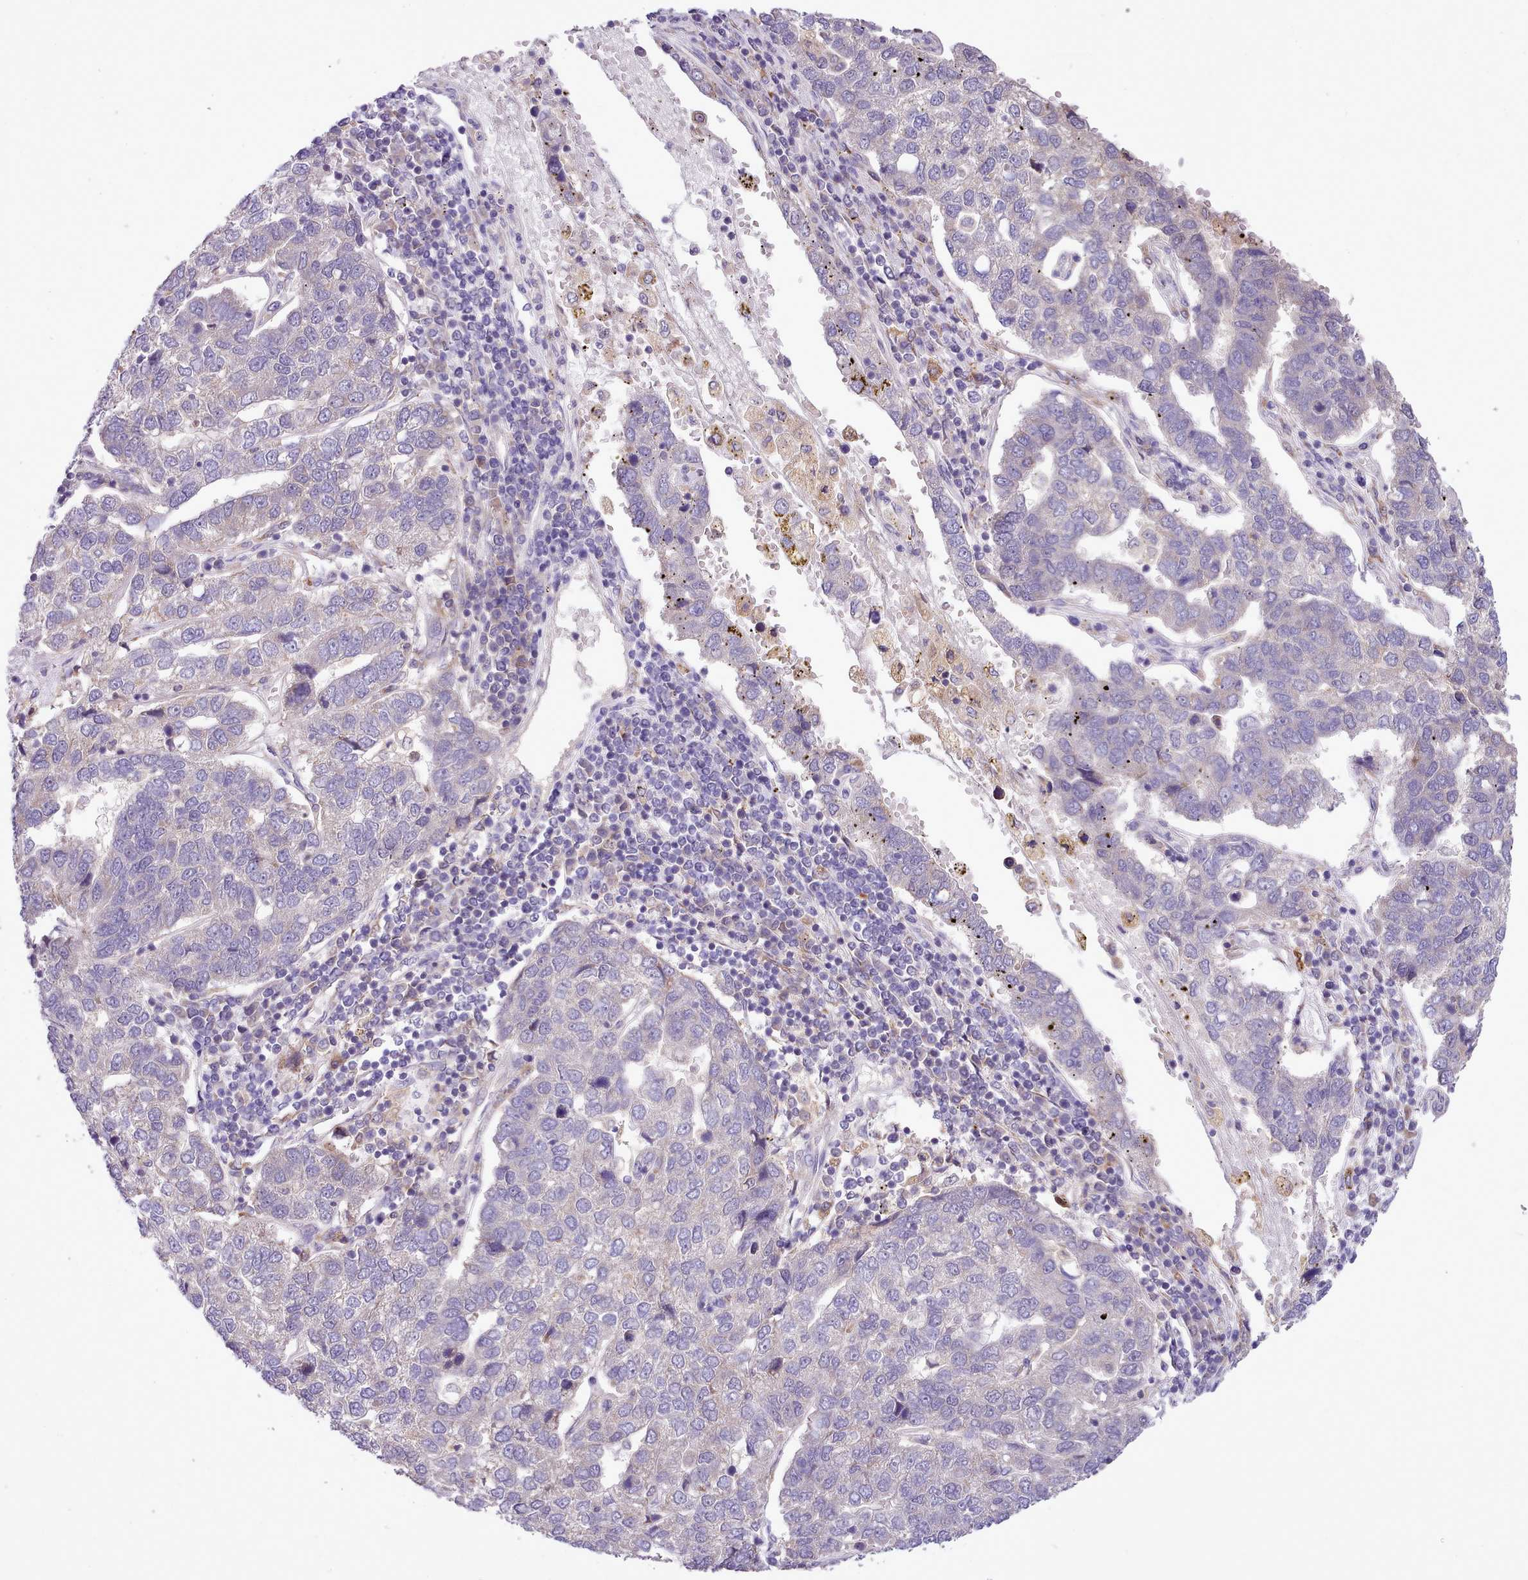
{"staining": {"intensity": "negative", "quantity": "none", "location": "none"}, "tissue": "pancreatic cancer", "cell_type": "Tumor cells", "image_type": "cancer", "snomed": [{"axis": "morphology", "description": "Adenocarcinoma, NOS"}, {"axis": "topography", "description": "Pancreas"}], "caption": "Tumor cells show no significant protein positivity in adenocarcinoma (pancreatic).", "gene": "FAM83E", "patient": {"sex": "female", "age": 61}}